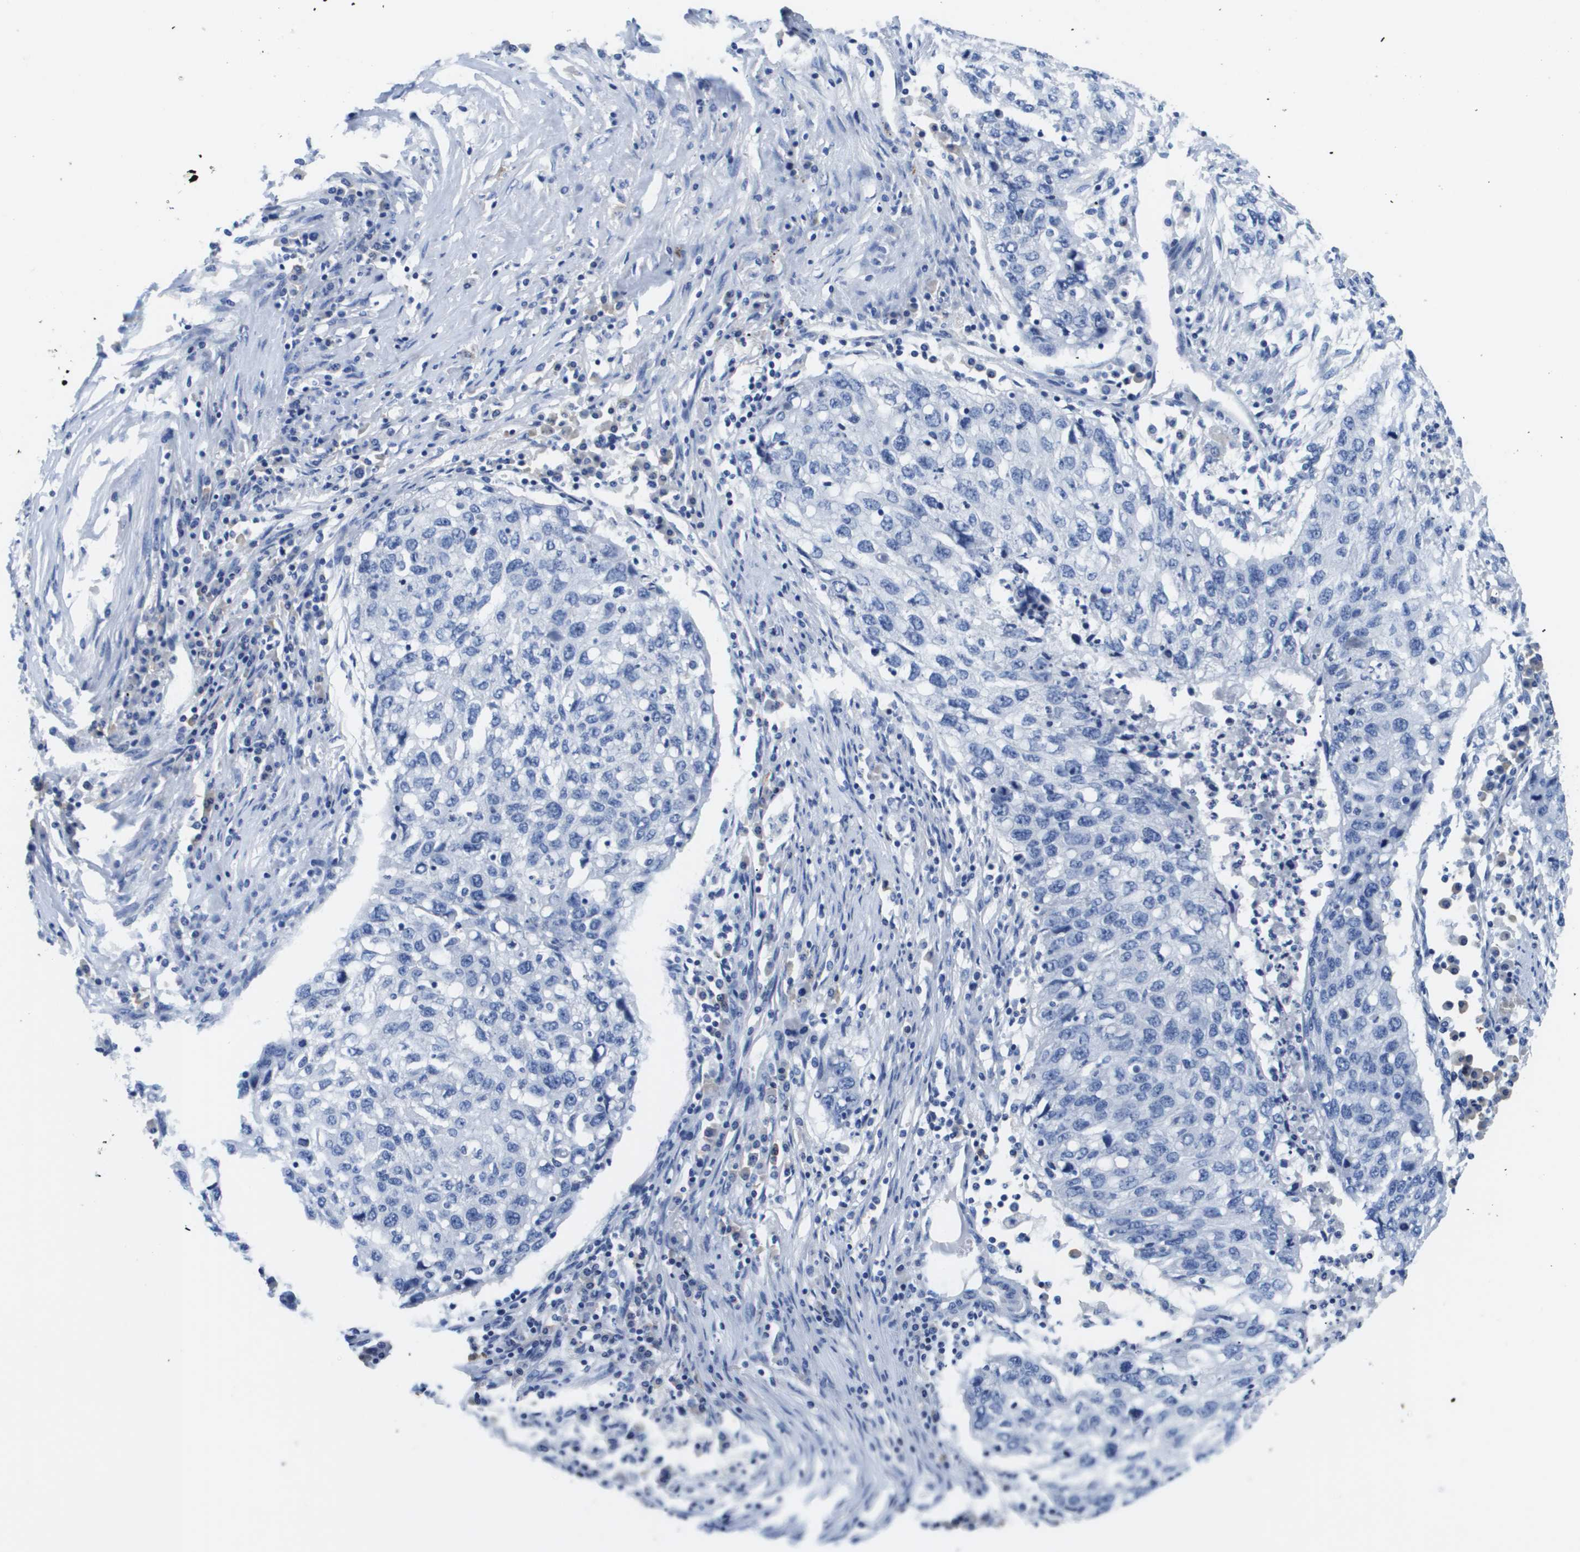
{"staining": {"intensity": "negative", "quantity": "none", "location": "none"}, "tissue": "lung cancer", "cell_type": "Tumor cells", "image_type": "cancer", "snomed": [{"axis": "morphology", "description": "Squamous cell carcinoma, NOS"}, {"axis": "topography", "description": "Lung"}], "caption": "IHC histopathology image of neoplastic tissue: human squamous cell carcinoma (lung) stained with DAB demonstrates no significant protein positivity in tumor cells.", "gene": "MS4A1", "patient": {"sex": "female", "age": 63}}